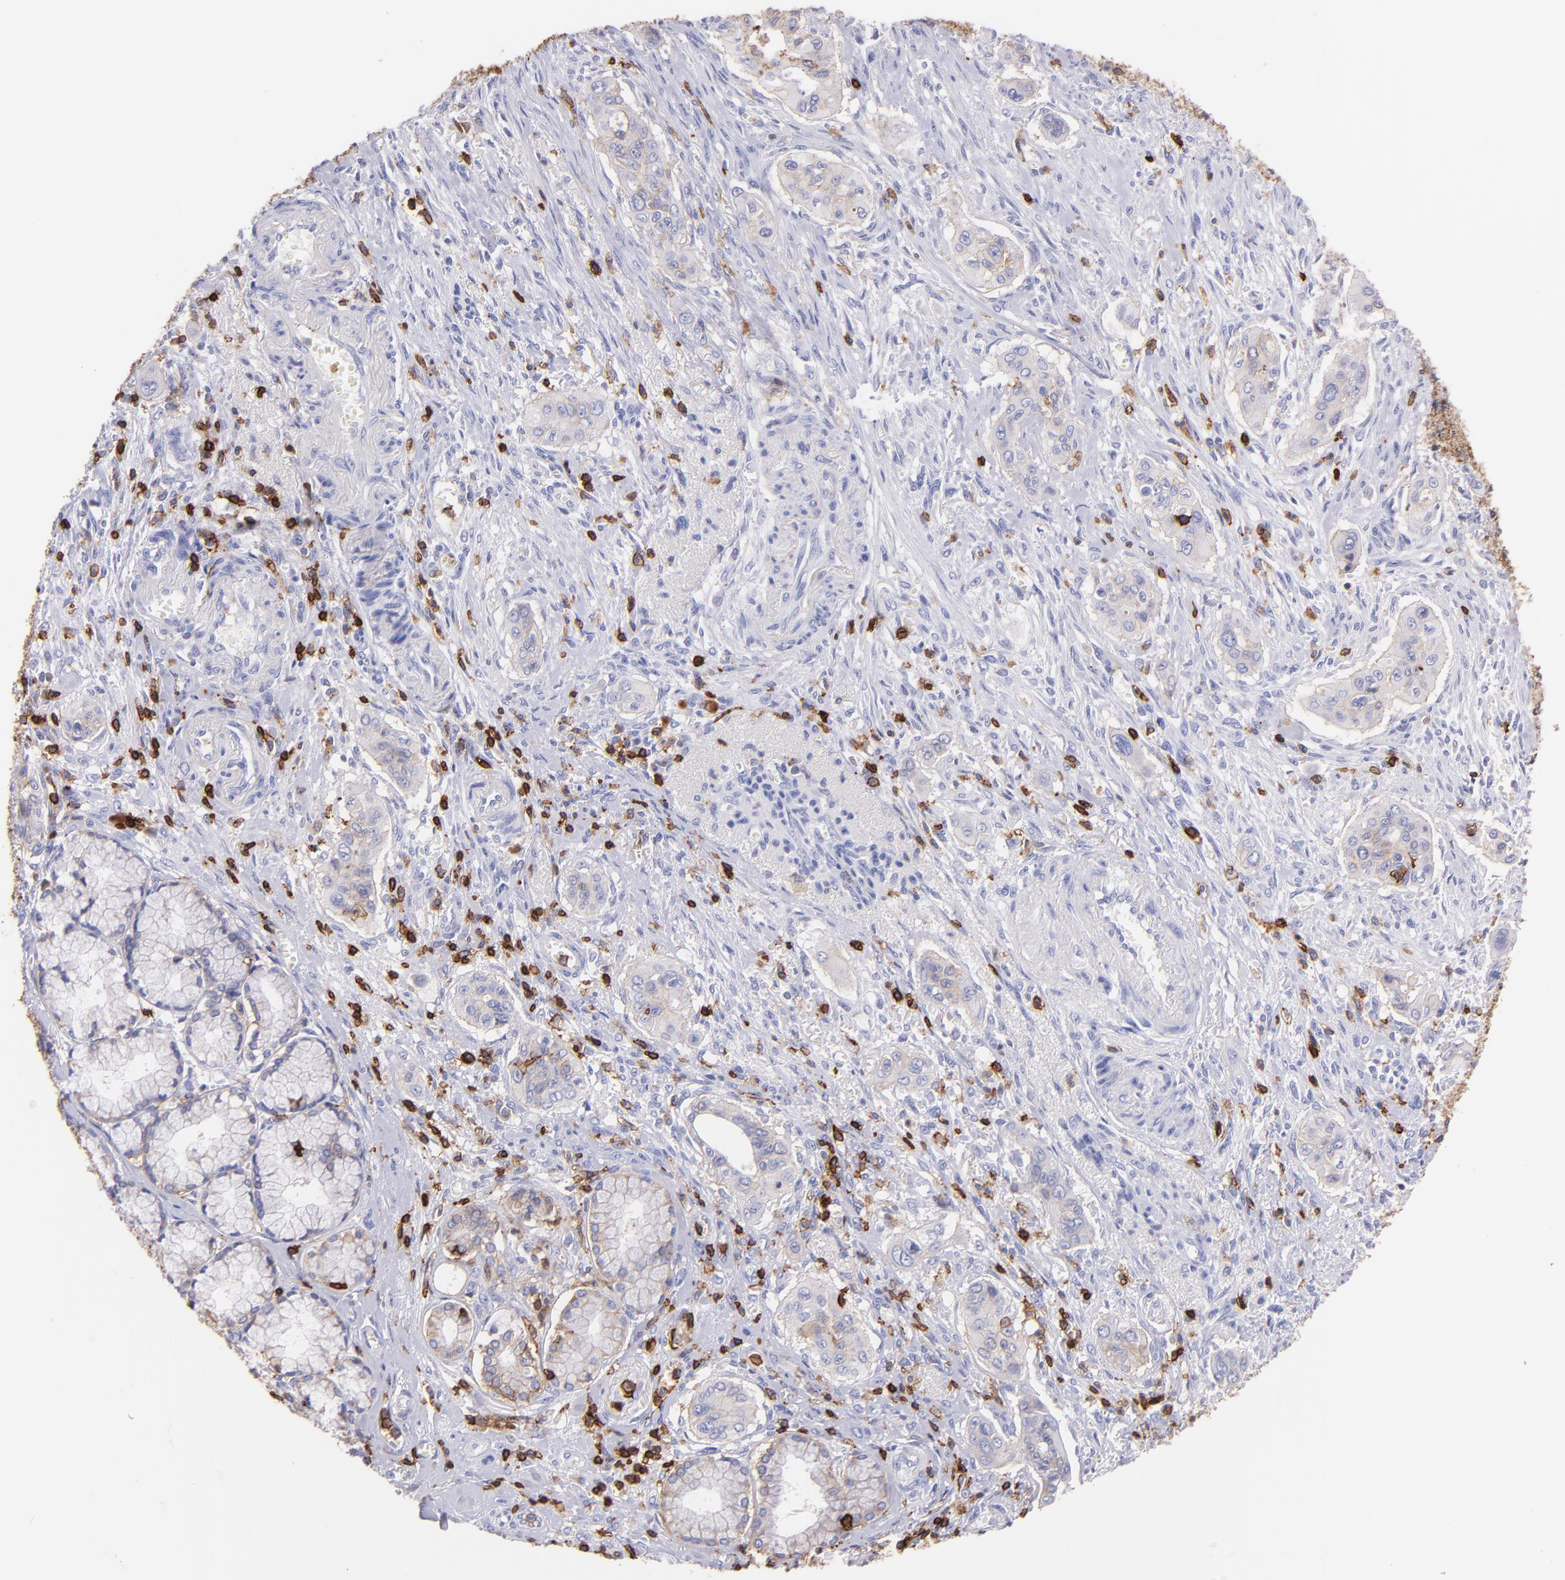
{"staining": {"intensity": "weak", "quantity": "25%-75%", "location": "cytoplasmic/membranous"}, "tissue": "pancreatic cancer", "cell_type": "Tumor cells", "image_type": "cancer", "snomed": [{"axis": "morphology", "description": "Adenocarcinoma, NOS"}, {"axis": "topography", "description": "Pancreas"}], "caption": "Immunohistochemical staining of pancreatic adenocarcinoma demonstrates low levels of weak cytoplasmic/membranous protein staining in approximately 25%-75% of tumor cells.", "gene": "SPN", "patient": {"sex": "male", "age": 77}}